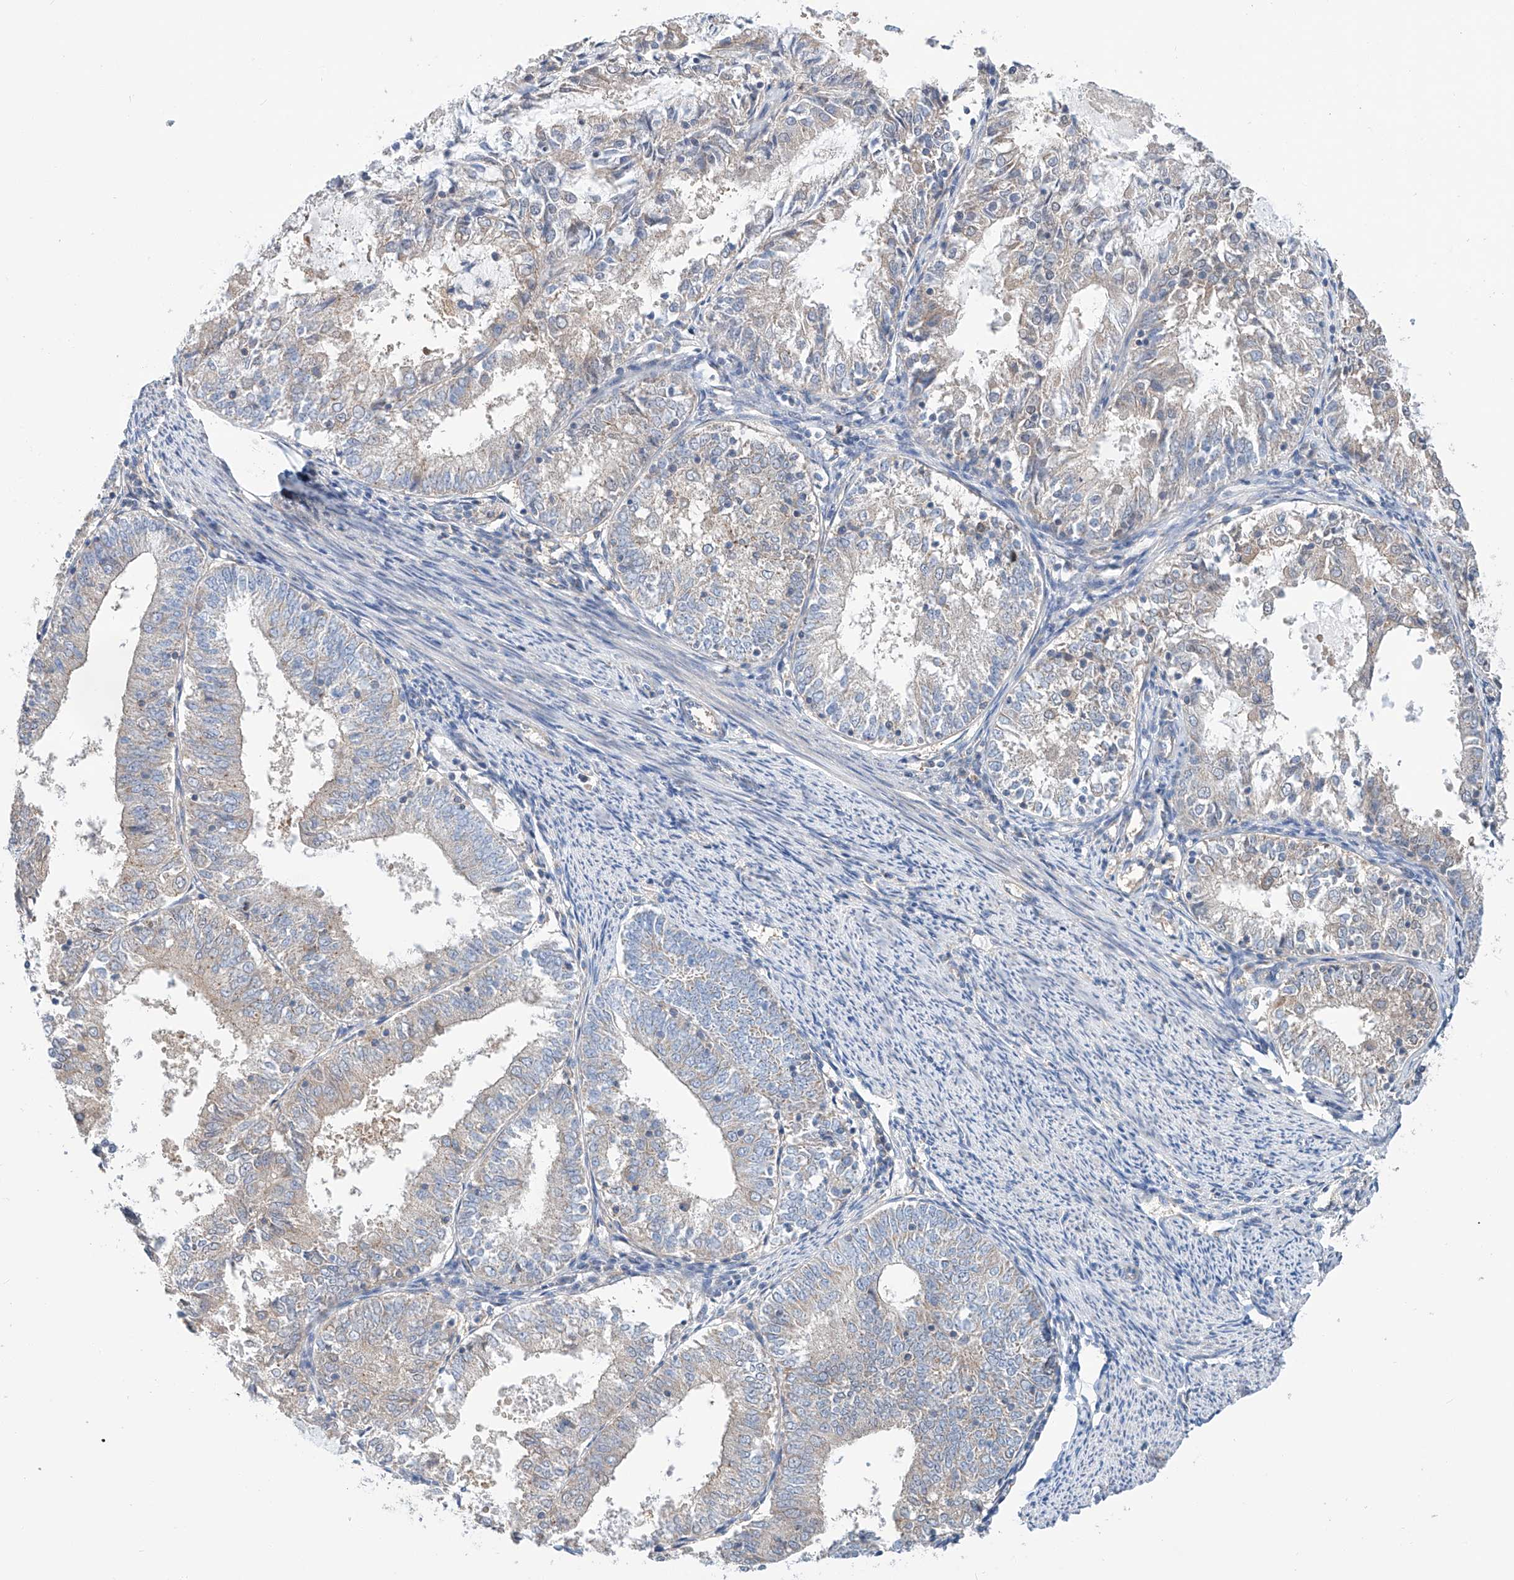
{"staining": {"intensity": "weak", "quantity": "<25%", "location": "cytoplasmic/membranous"}, "tissue": "endometrial cancer", "cell_type": "Tumor cells", "image_type": "cancer", "snomed": [{"axis": "morphology", "description": "Adenocarcinoma, NOS"}, {"axis": "topography", "description": "Endometrium"}], "caption": "Immunohistochemistry of human endometrial cancer (adenocarcinoma) reveals no expression in tumor cells.", "gene": "SLC22A7", "patient": {"sex": "female", "age": 57}}